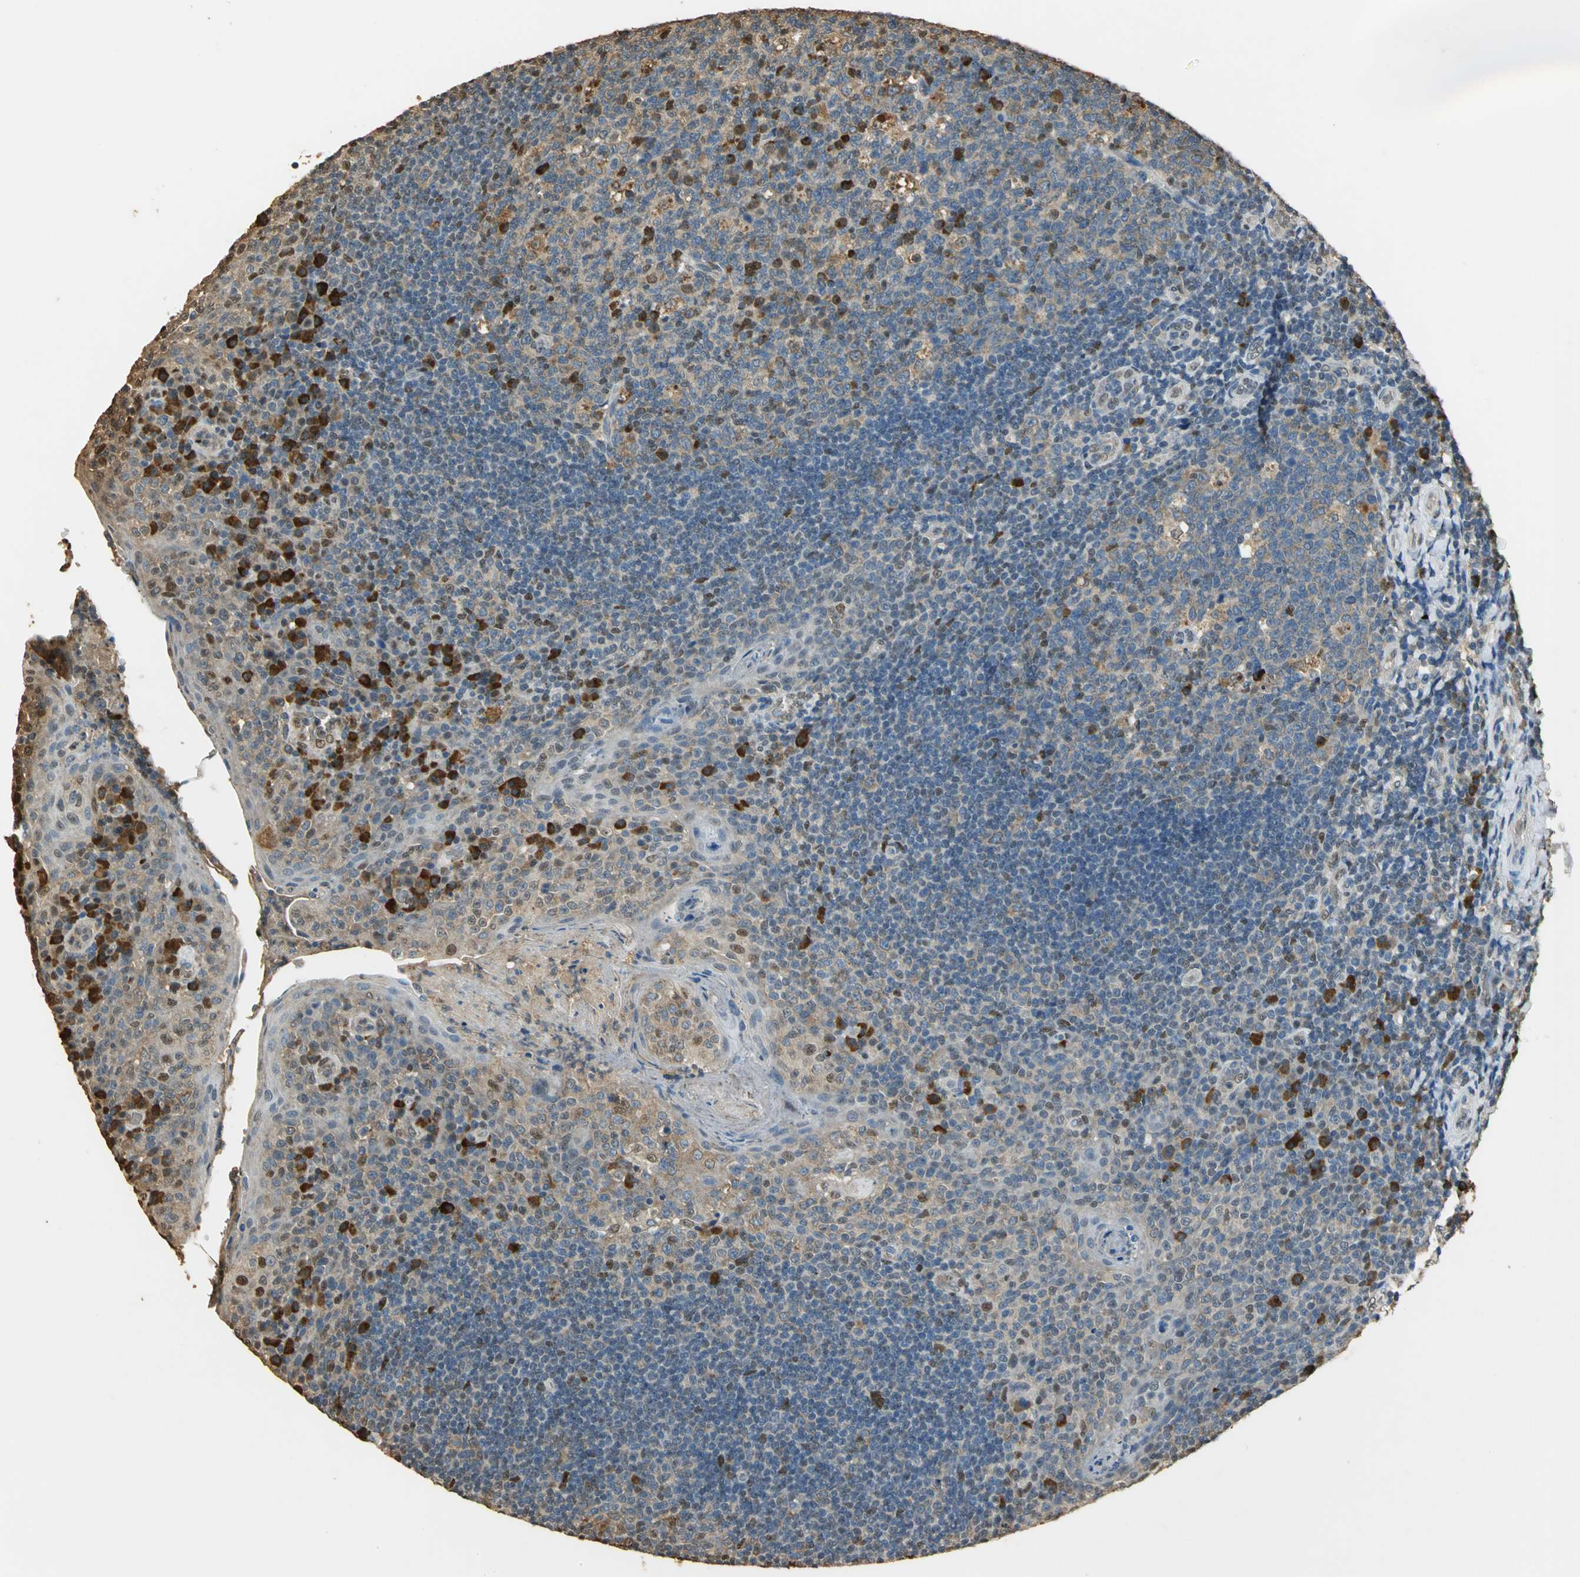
{"staining": {"intensity": "weak", "quantity": "25%-75%", "location": "cytoplasmic/membranous"}, "tissue": "tonsil", "cell_type": "Germinal center cells", "image_type": "normal", "snomed": [{"axis": "morphology", "description": "Normal tissue, NOS"}, {"axis": "topography", "description": "Tonsil"}], "caption": "This image exhibits IHC staining of benign tonsil, with low weak cytoplasmic/membranous expression in about 25%-75% of germinal center cells.", "gene": "GAPDH", "patient": {"sex": "male", "age": 17}}